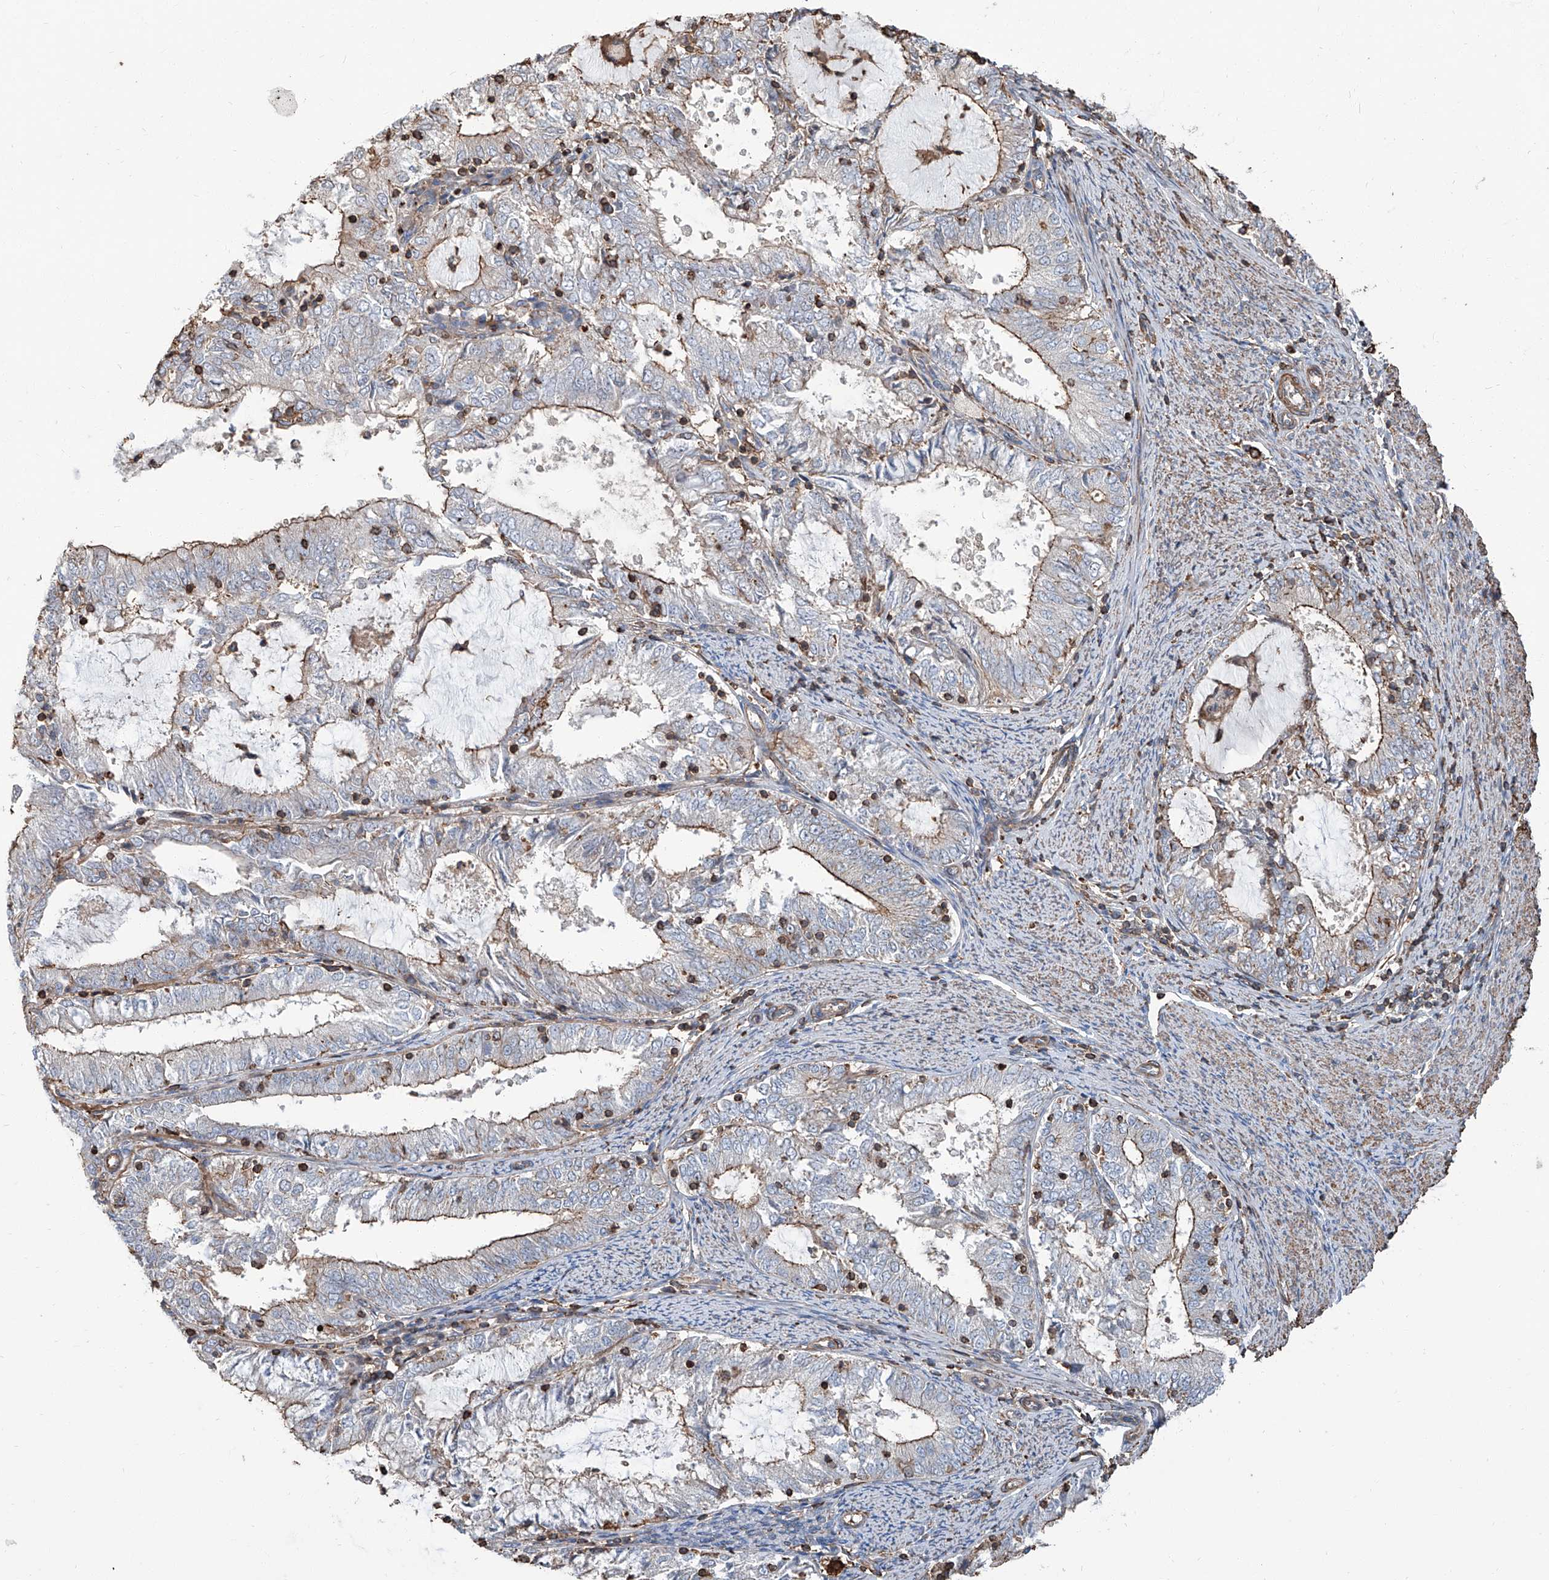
{"staining": {"intensity": "weak", "quantity": "<25%", "location": "cytoplasmic/membranous"}, "tissue": "endometrial cancer", "cell_type": "Tumor cells", "image_type": "cancer", "snomed": [{"axis": "morphology", "description": "Adenocarcinoma, NOS"}, {"axis": "topography", "description": "Endometrium"}], "caption": "High power microscopy image of an immunohistochemistry photomicrograph of endometrial cancer, revealing no significant staining in tumor cells. (Brightfield microscopy of DAB immunohistochemistry (IHC) at high magnification).", "gene": "PIEZO2", "patient": {"sex": "female", "age": 57}}